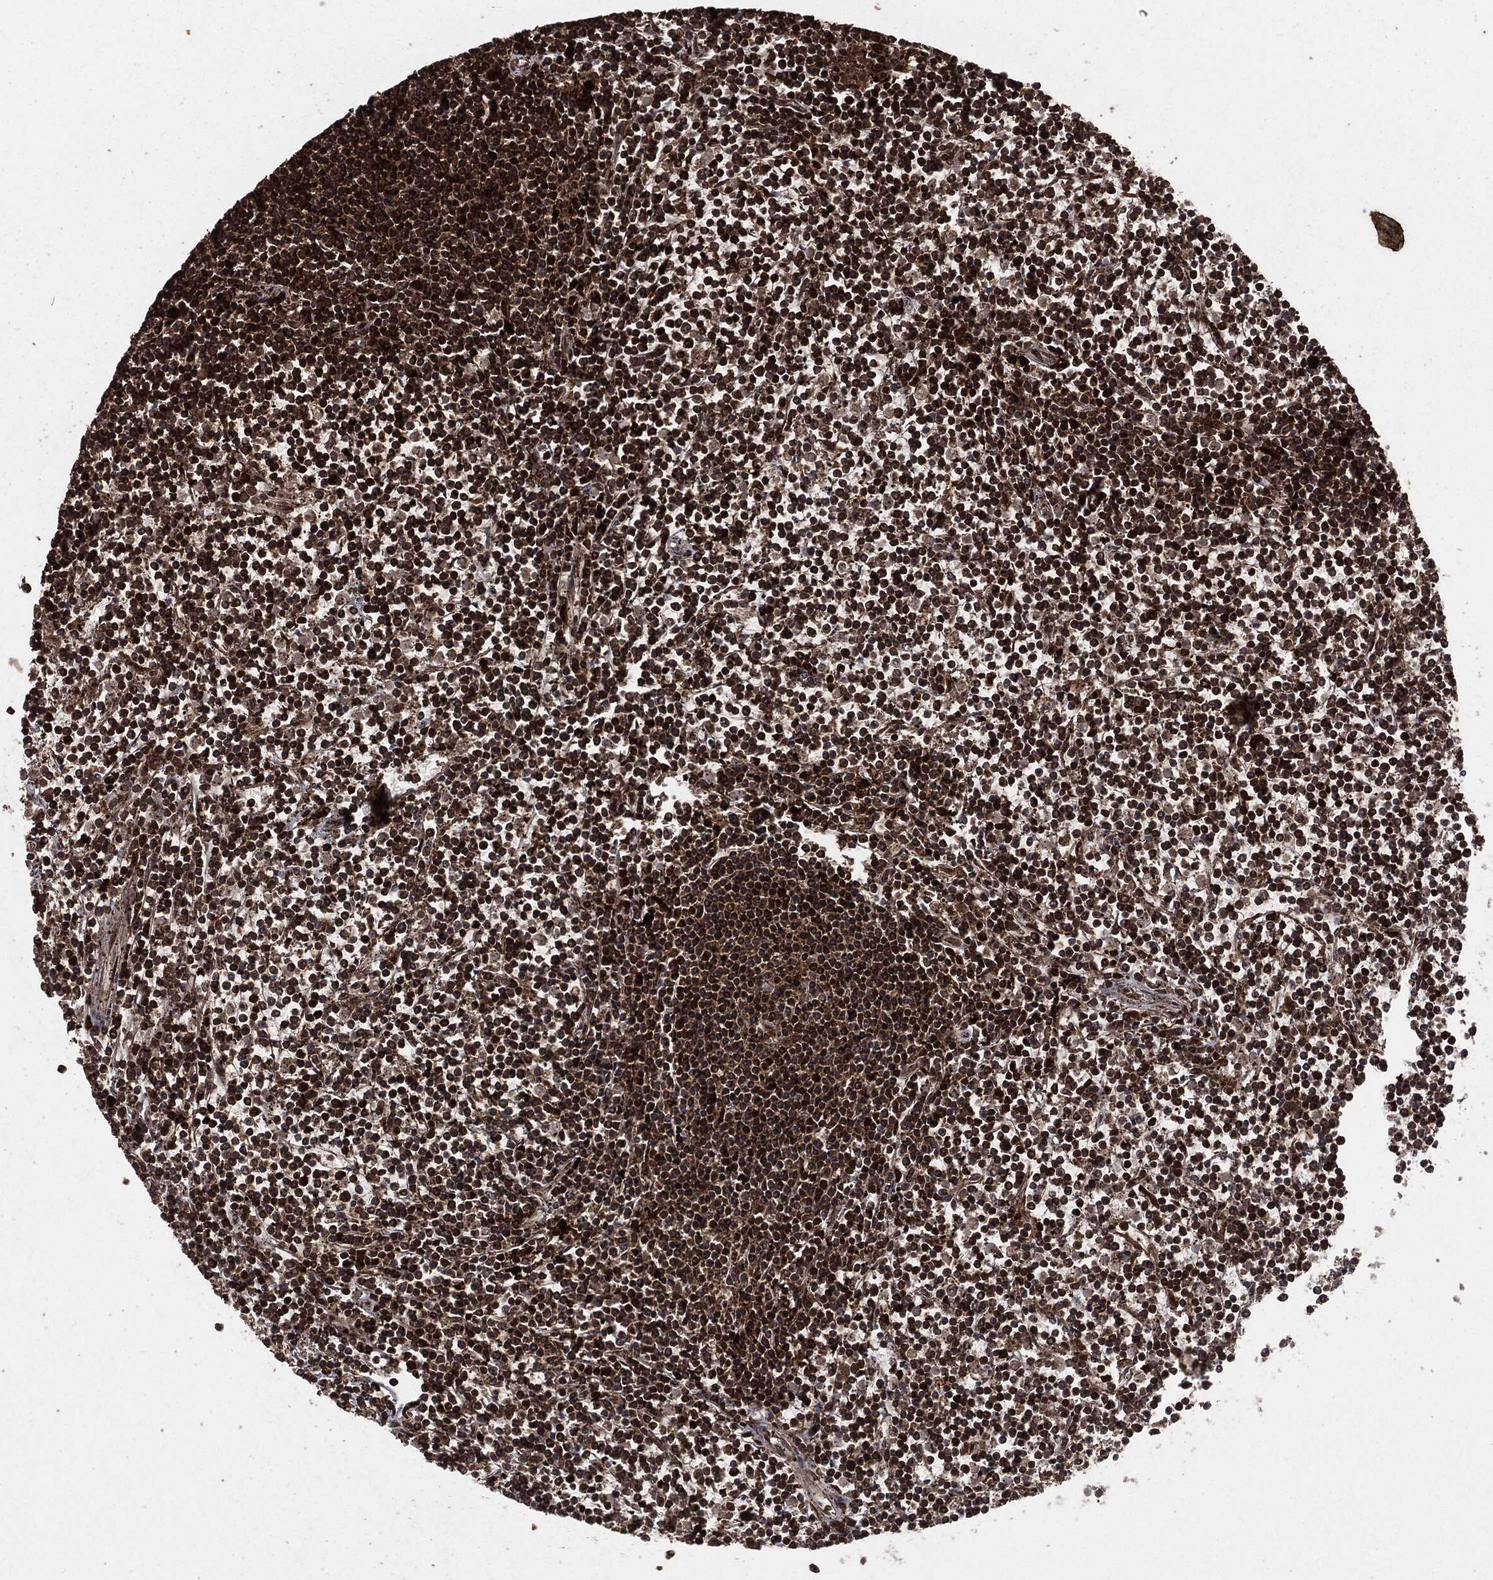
{"staining": {"intensity": "strong", "quantity": ">75%", "location": "cytoplasmic/membranous,nuclear"}, "tissue": "lymphoma", "cell_type": "Tumor cells", "image_type": "cancer", "snomed": [{"axis": "morphology", "description": "Malignant lymphoma, non-Hodgkin's type, Low grade"}, {"axis": "topography", "description": "Spleen"}], "caption": "Protein staining of low-grade malignant lymphoma, non-Hodgkin's type tissue exhibits strong cytoplasmic/membranous and nuclear expression in about >75% of tumor cells. (DAB (3,3'-diaminobenzidine) IHC, brown staining for protein, blue staining for nuclei).", "gene": "IFIT1", "patient": {"sex": "female", "age": 19}}